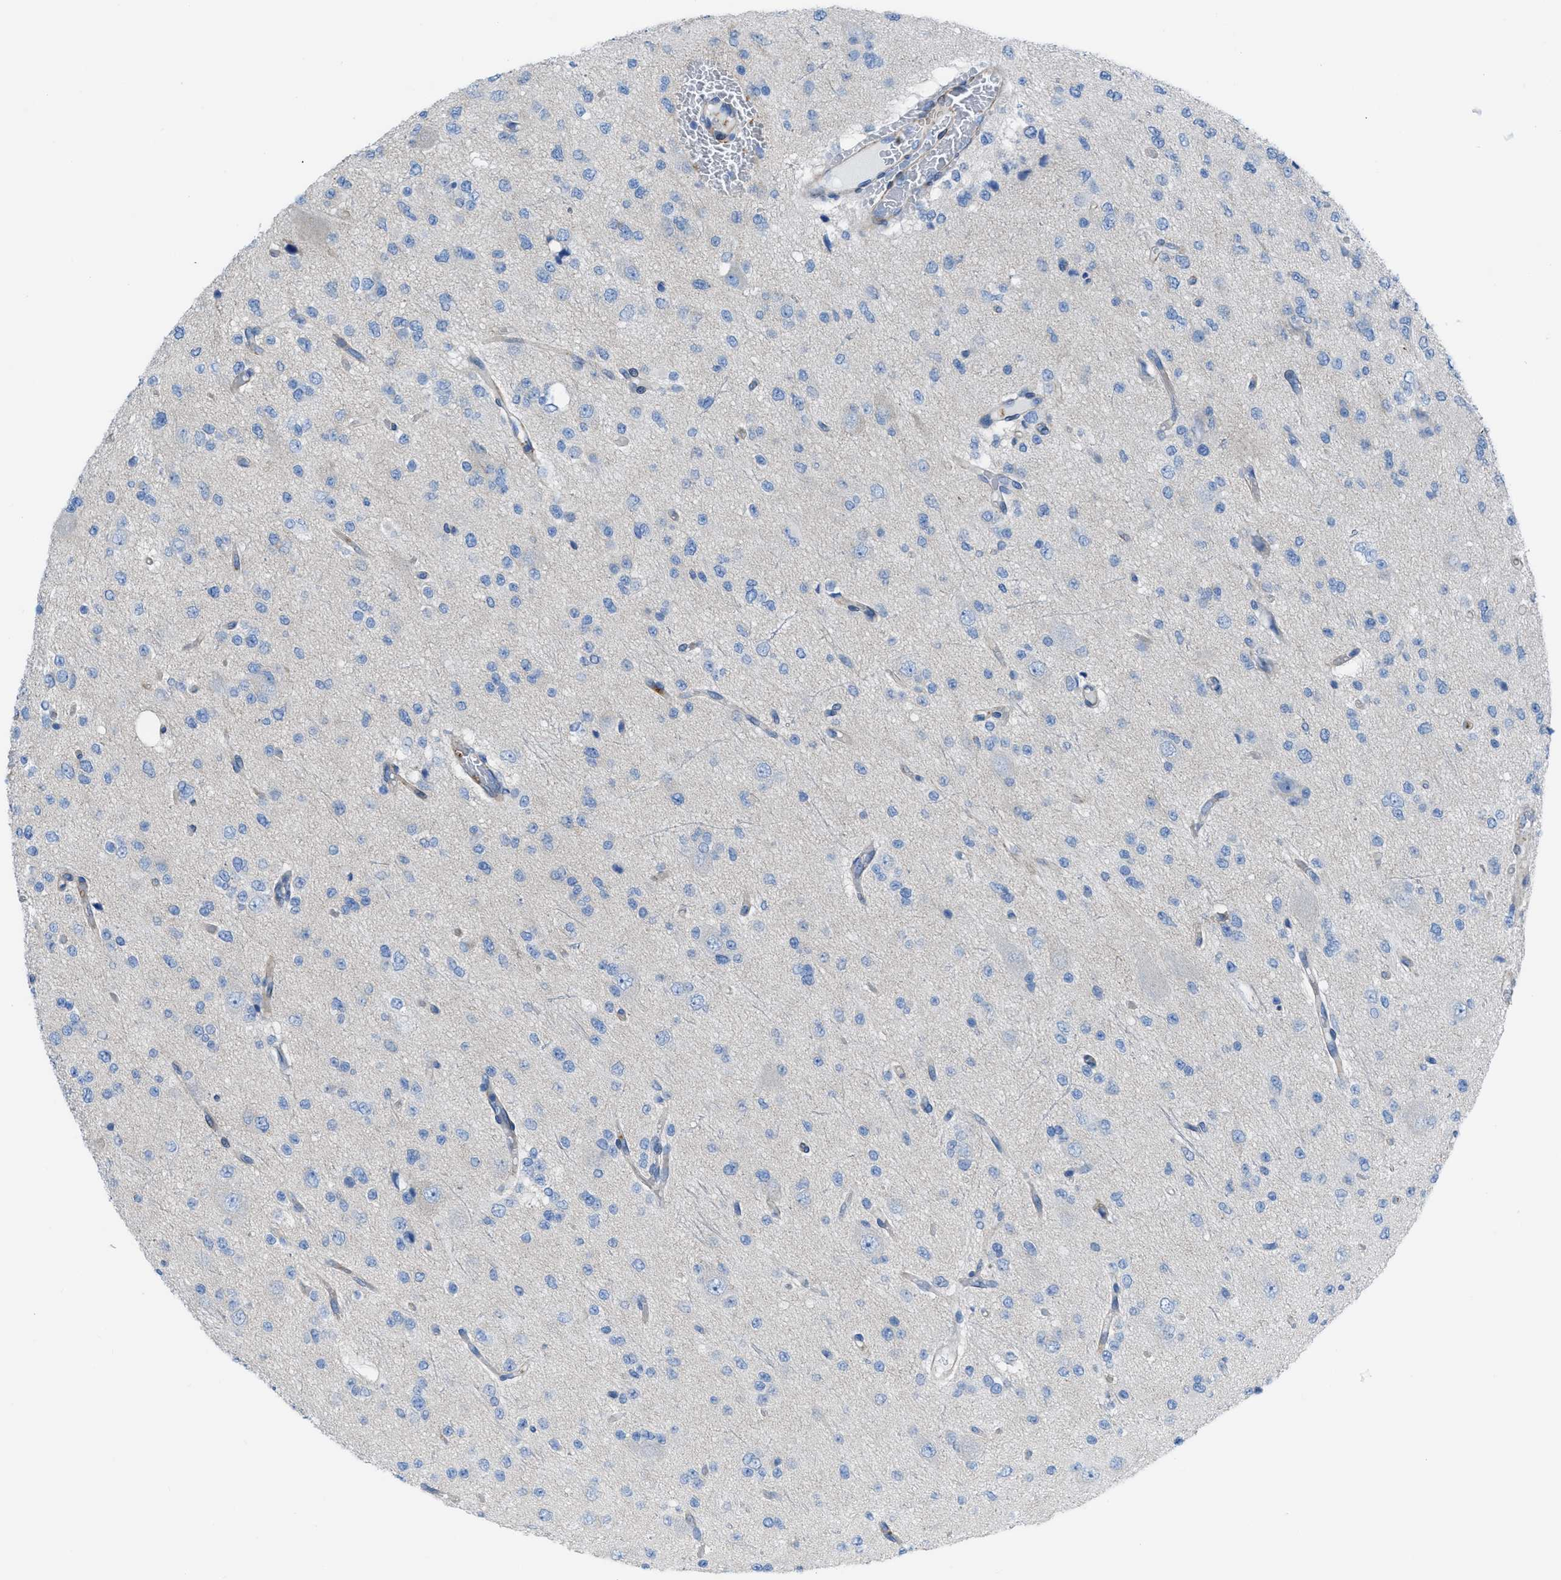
{"staining": {"intensity": "negative", "quantity": "none", "location": "none"}, "tissue": "glioma", "cell_type": "Tumor cells", "image_type": "cancer", "snomed": [{"axis": "morphology", "description": "Glioma, malignant, Low grade"}, {"axis": "topography", "description": "Brain"}], "caption": "DAB (3,3'-diaminobenzidine) immunohistochemical staining of malignant glioma (low-grade) shows no significant staining in tumor cells.", "gene": "KCNH7", "patient": {"sex": "male", "age": 38}}